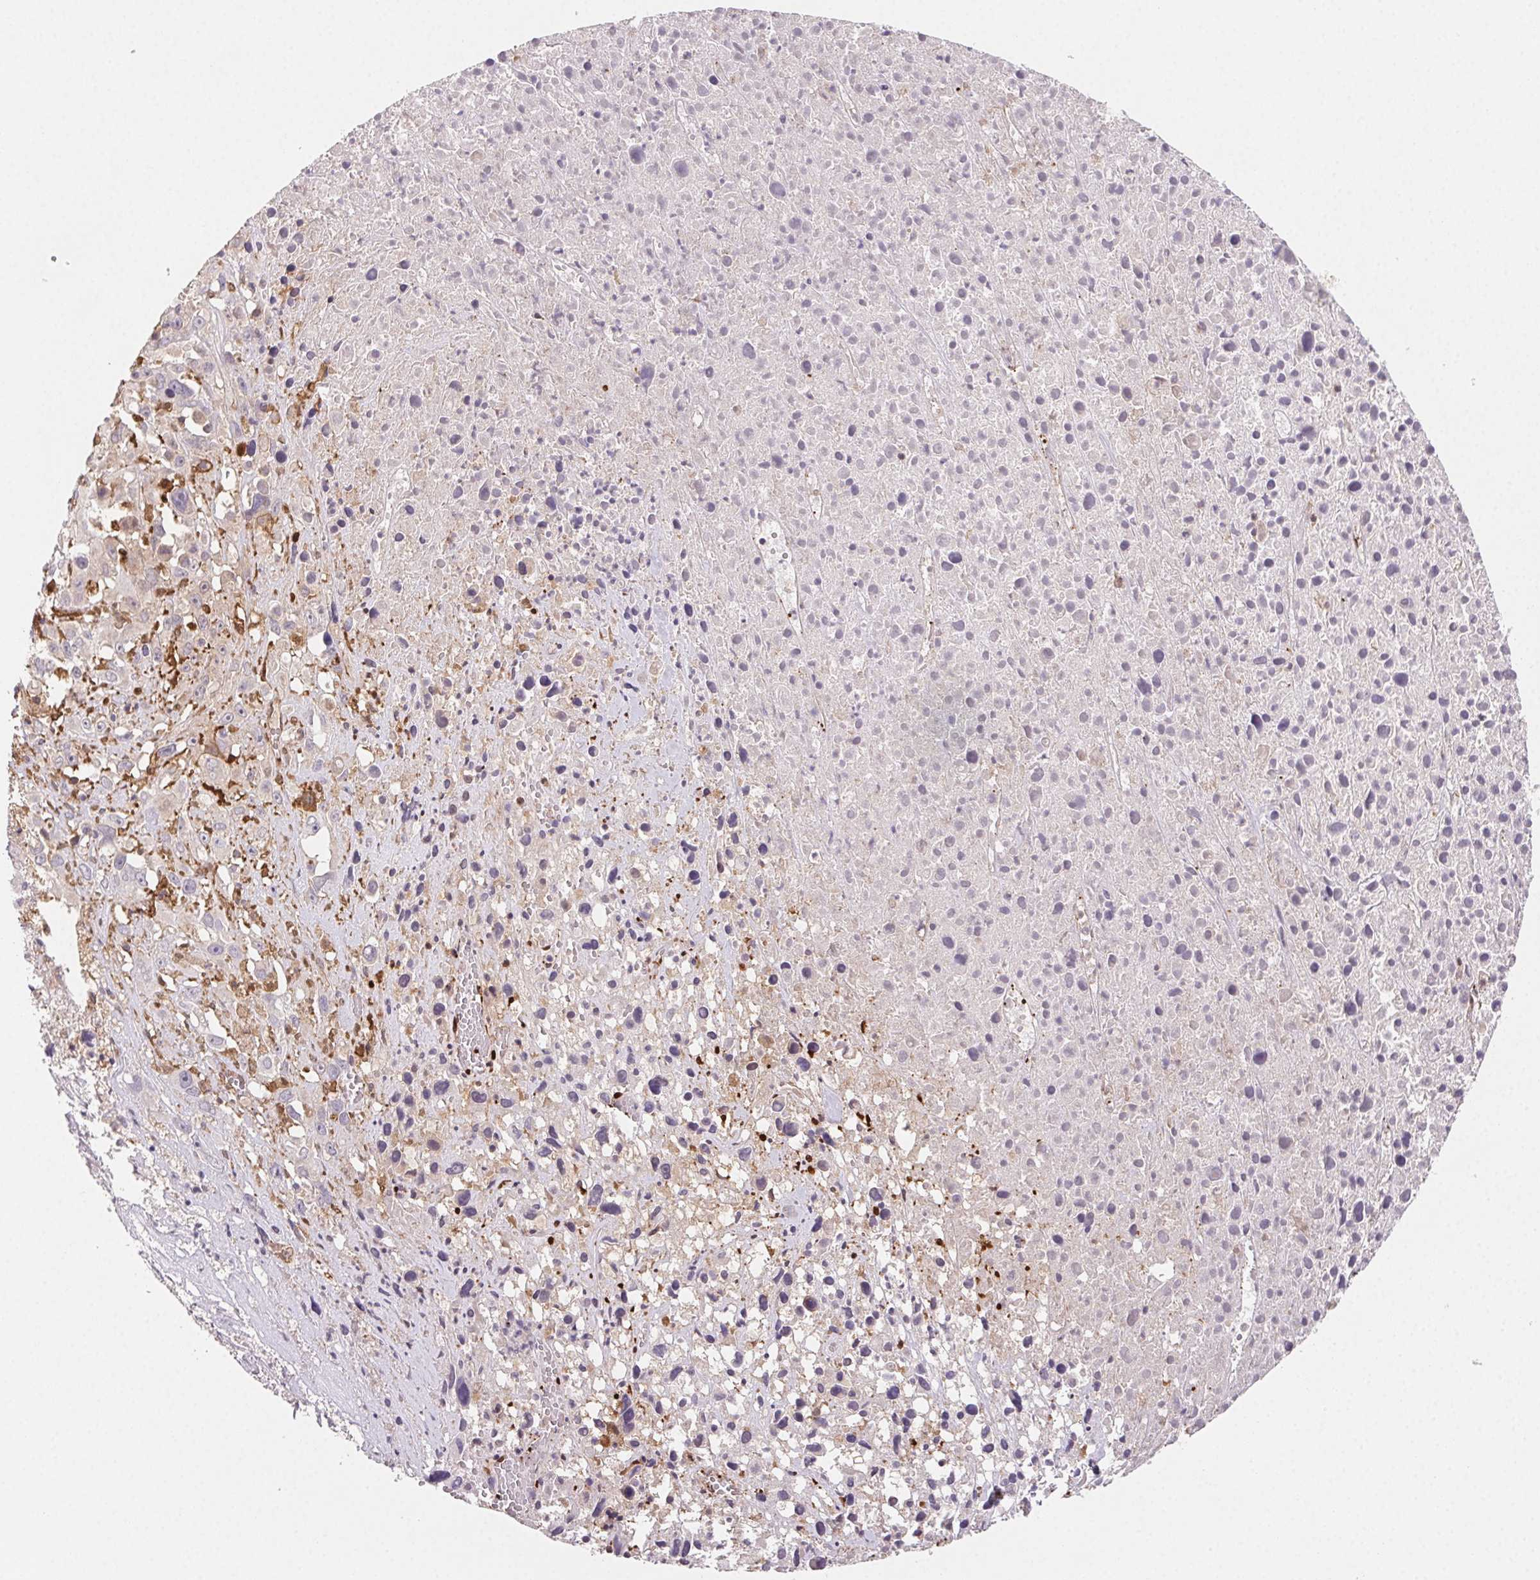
{"staining": {"intensity": "weak", "quantity": "25%-75%", "location": "cytoplasmic/membranous"}, "tissue": "melanoma", "cell_type": "Tumor cells", "image_type": "cancer", "snomed": [{"axis": "morphology", "description": "Malignant melanoma, Metastatic site"}, {"axis": "topography", "description": "Soft tissue"}], "caption": "A micrograph of malignant melanoma (metastatic site) stained for a protein shows weak cytoplasmic/membranous brown staining in tumor cells.", "gene": "GBP1", "patient": {"sex": "male", "age": 50}}